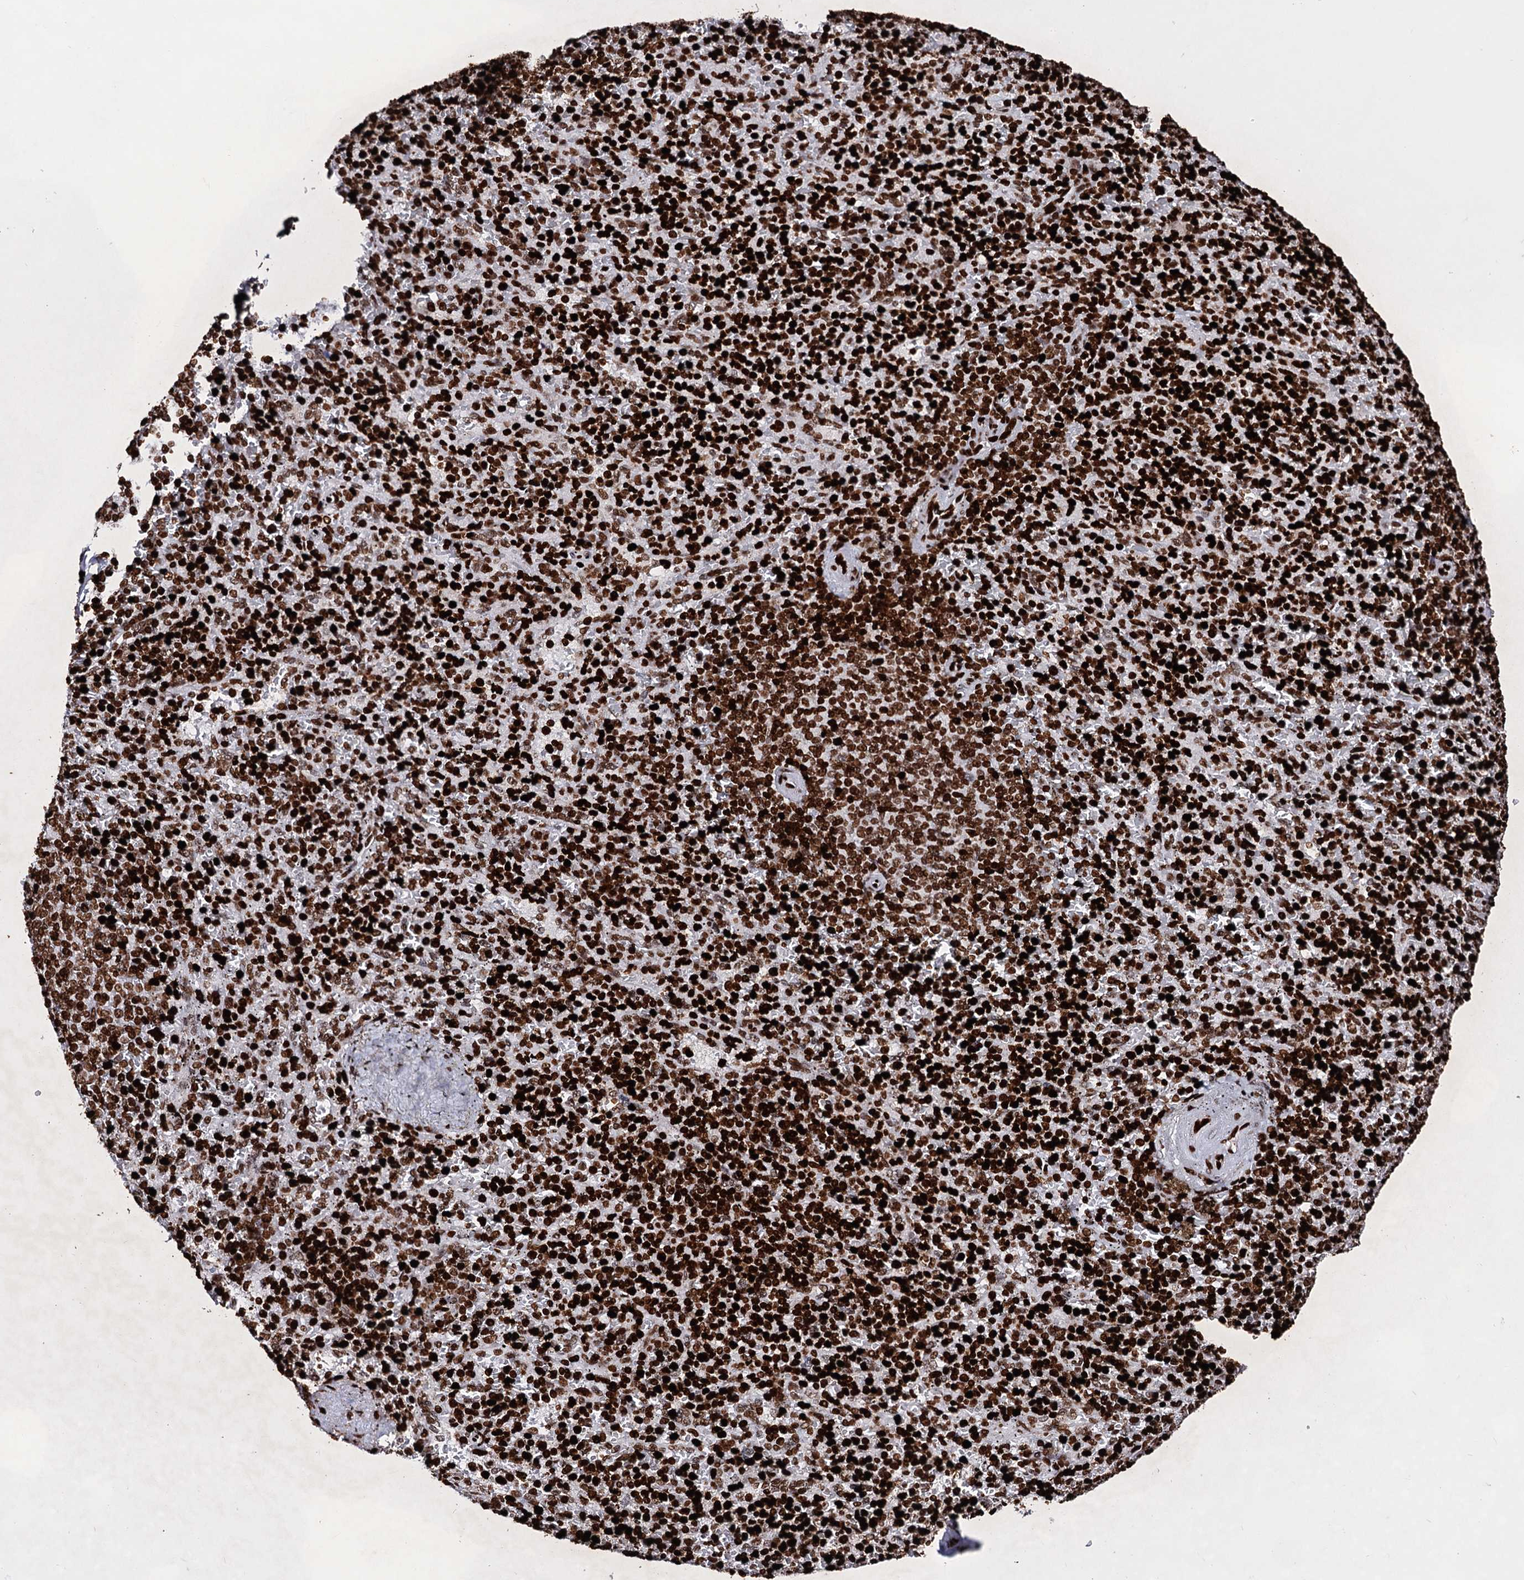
{"staining": {"intensity": "strong", "quantity": ">75%", "location": "nuclear"}, "tissue": "spleen", "cell_type": "Cells in red pulp", "image_type": "normal", "snomed": [{"axis": "morphology", "description": "Normal tissue, NOS"}, {"axis": "topography", "description": "Spleen"}], "caption": "Protein staining by IHC demonstrates strong nuclear staining in approximately >75% of cells in red pulp in benign spleen.", "gene": "HMGB2", "patient": {"sex": "male", "age": 82}}